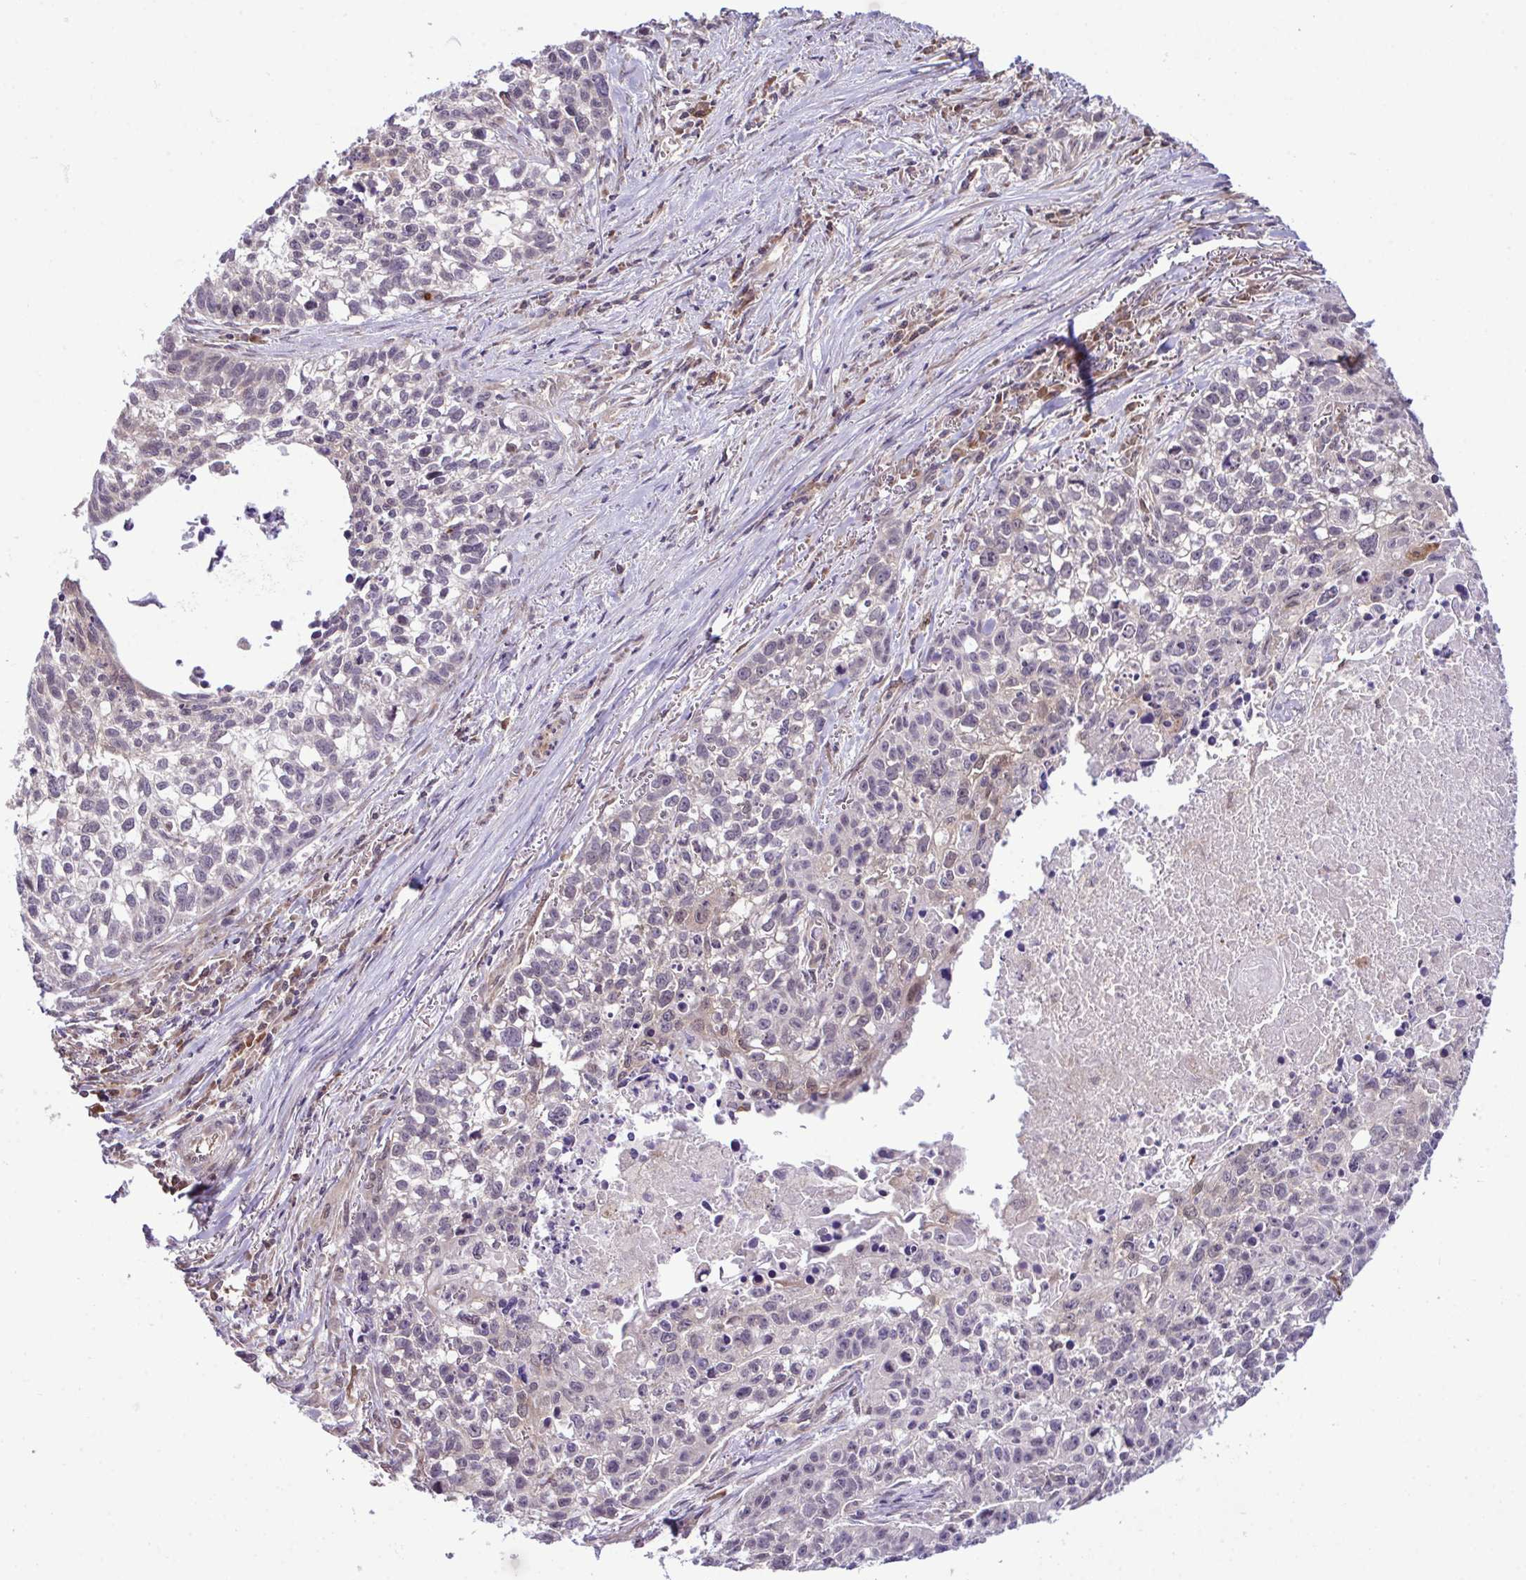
{"staining": {"intensity": "moderate", "quantity": "<25%", "location": "cytoplasmic/membranous,nuclear"}, "tissue": "lung cancer", "cell_type": "Tumor cells", "image_type": "cancer", "snomed": [{"axis": "morphology", "description": "Squamous cell carcinoma, NOS"}, {"axis": "topography", "description": "Lung"}], "caption": "This image shows immunohistochemistry staining of squamous cell carcinoma (lung), with low moderate cytoplasmic/membranous and nuclear positivity in approximately <25% of tumor cells.", "gene": "CMPK1", "patient": {"sex": "male", "age": 74}}